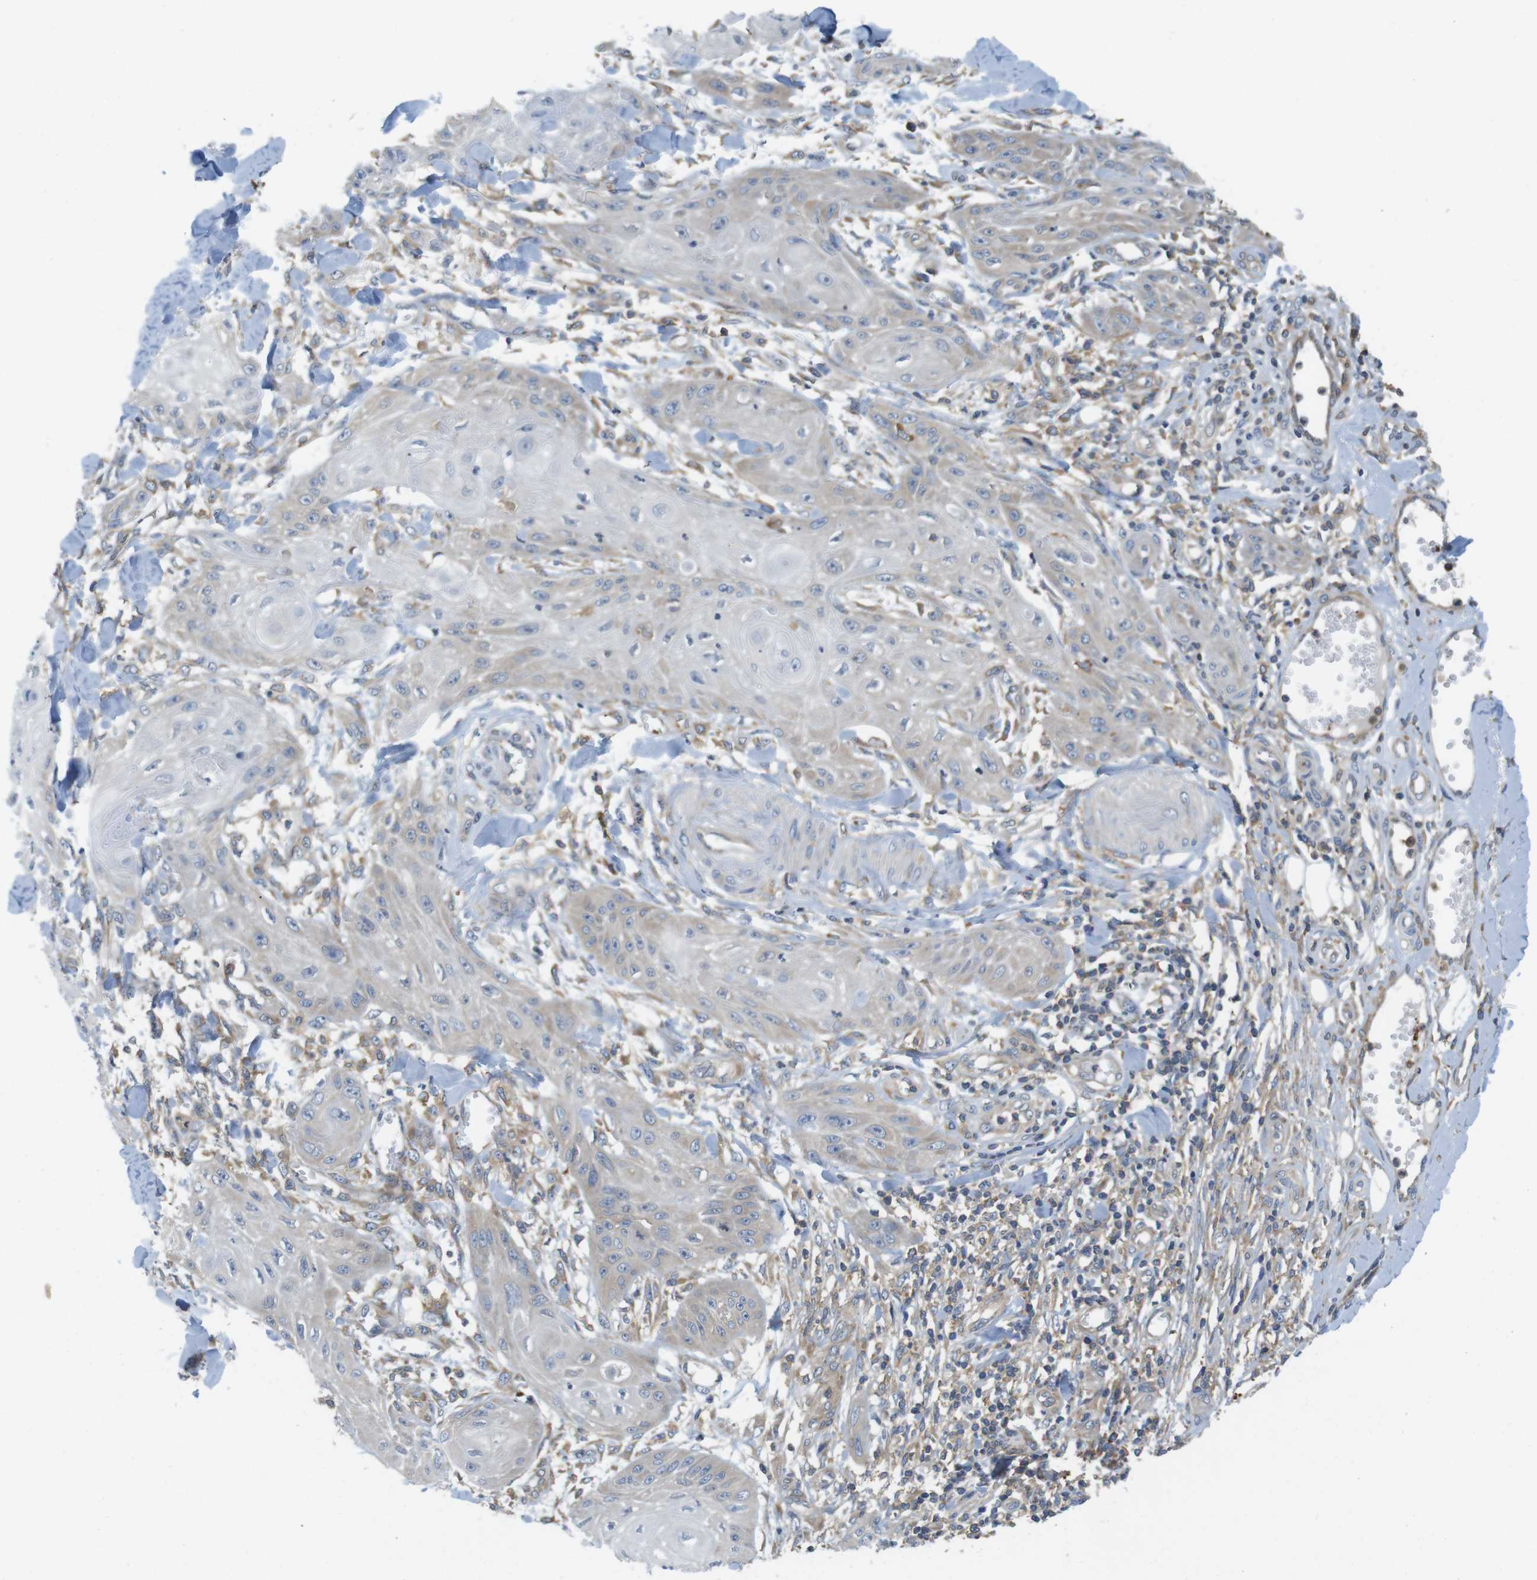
{"staining": {"intensity": "weak", "quantity": "<25%", "location": "cytoplasmic/membranous"}, "tissue": "skin cancer", "cell_type": "Tumor cells", "image_type": "cancer", "snomed": [{"axis": "morphology", "description": "Squamous cell carcinoma, NOS"}, {"axis": "topography", "description": "Skin"}], "caption": "Tumor cells are negative for brown protein staining in skin cancer (squamous cell carcinoma).", "gene": "HERPUD2", "patient": {"sex": "male", "age": 74}}